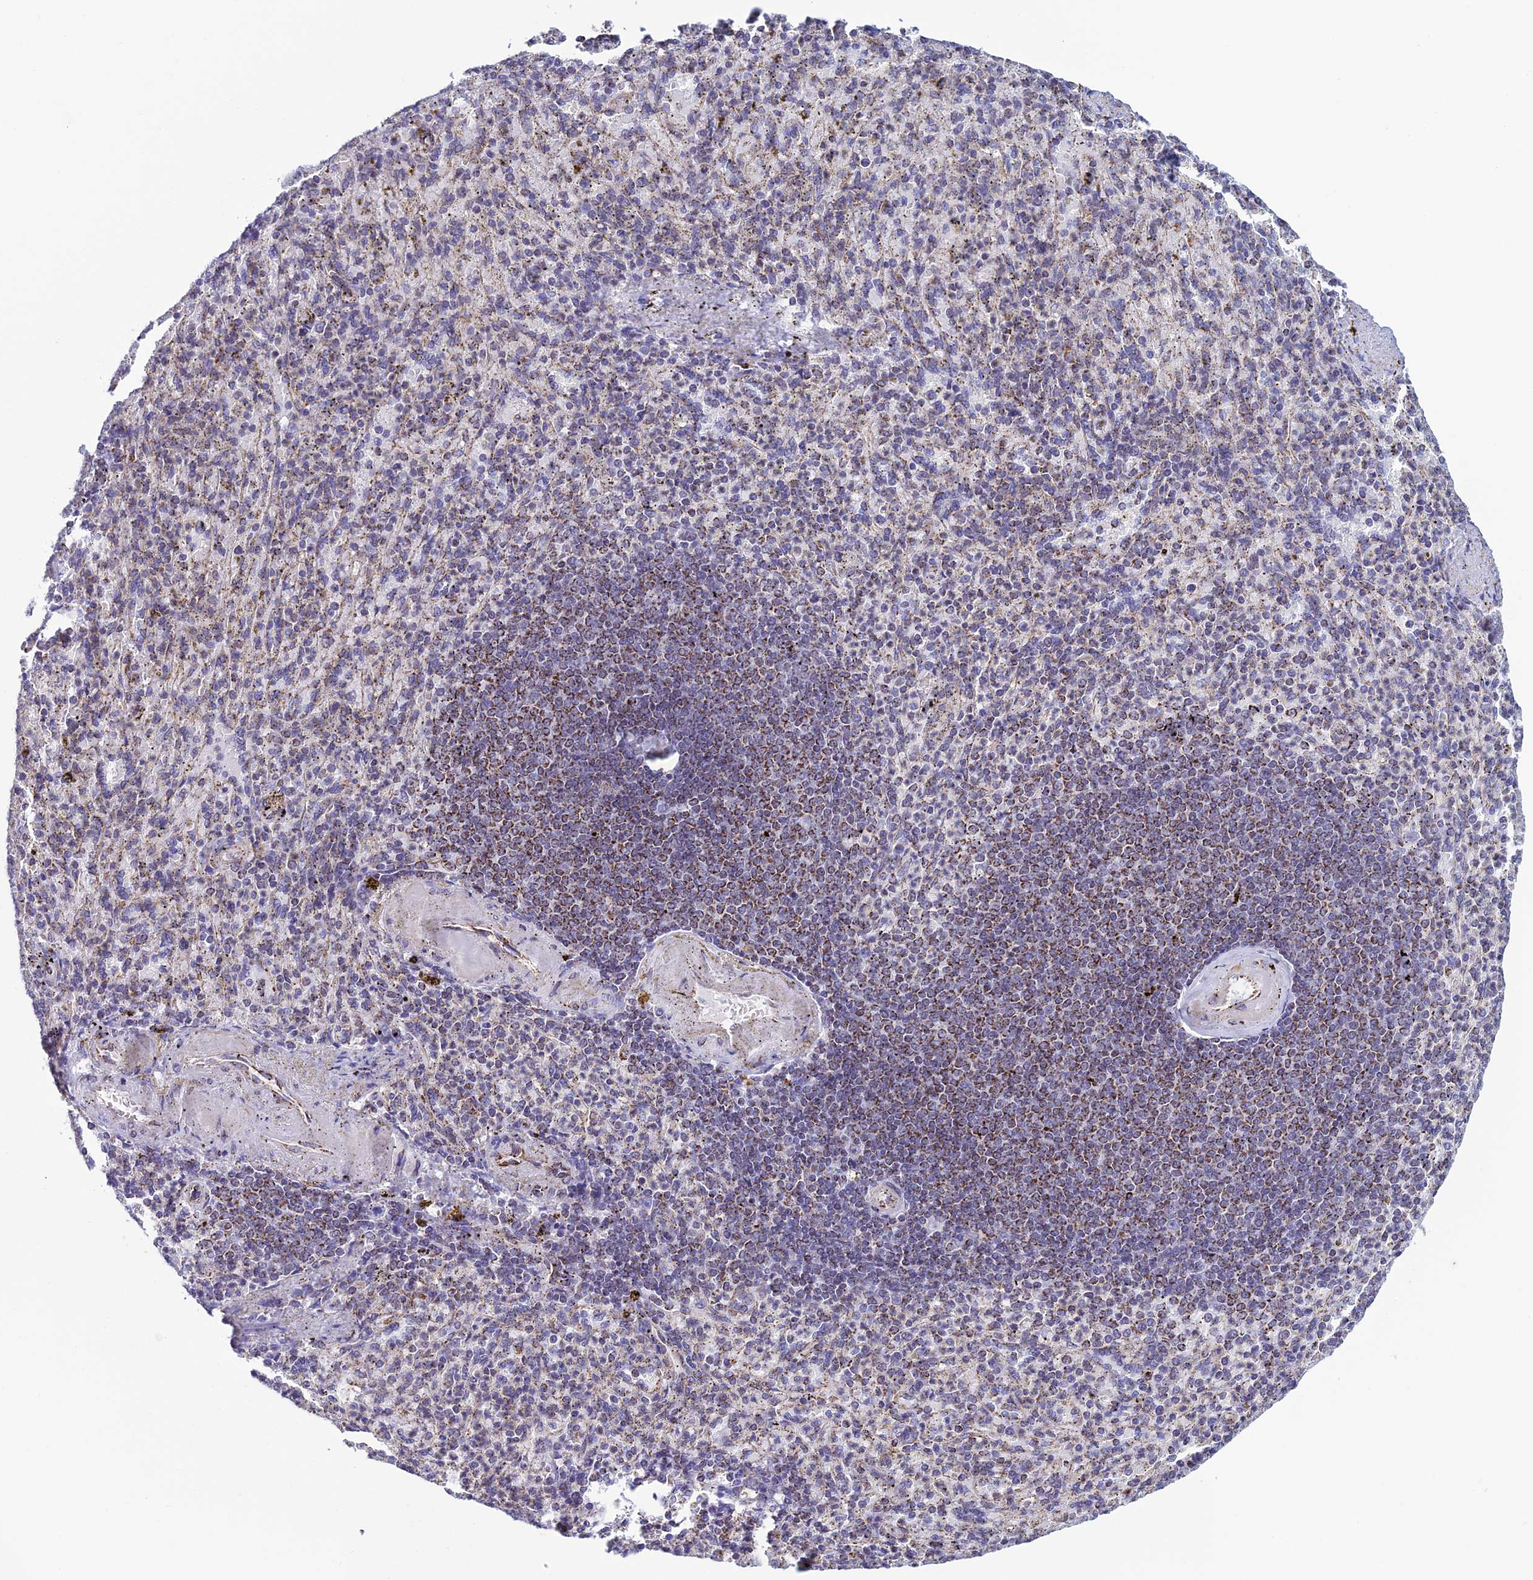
{"staining": {"intensity": "moderate", "quantity": "25%-75%", "location": "cytoplasmic/membranous"}, "tissue": "spleen", "cell_type": "Cells in red pulp", "image_type": "normal", "snomed": [{"axis": "morphology", "description": "Normal tissue, NOS"}, {"axis": "topography", "description": "Spleen"}], "caption": "Cells in red pulp show medium levels of moderate cytoplasmic/membranous staining in approximately 25%-75% of cells in benign spleen.", "gene": "ZNG1A", "patient": {"sex": "female", "age": 74}}